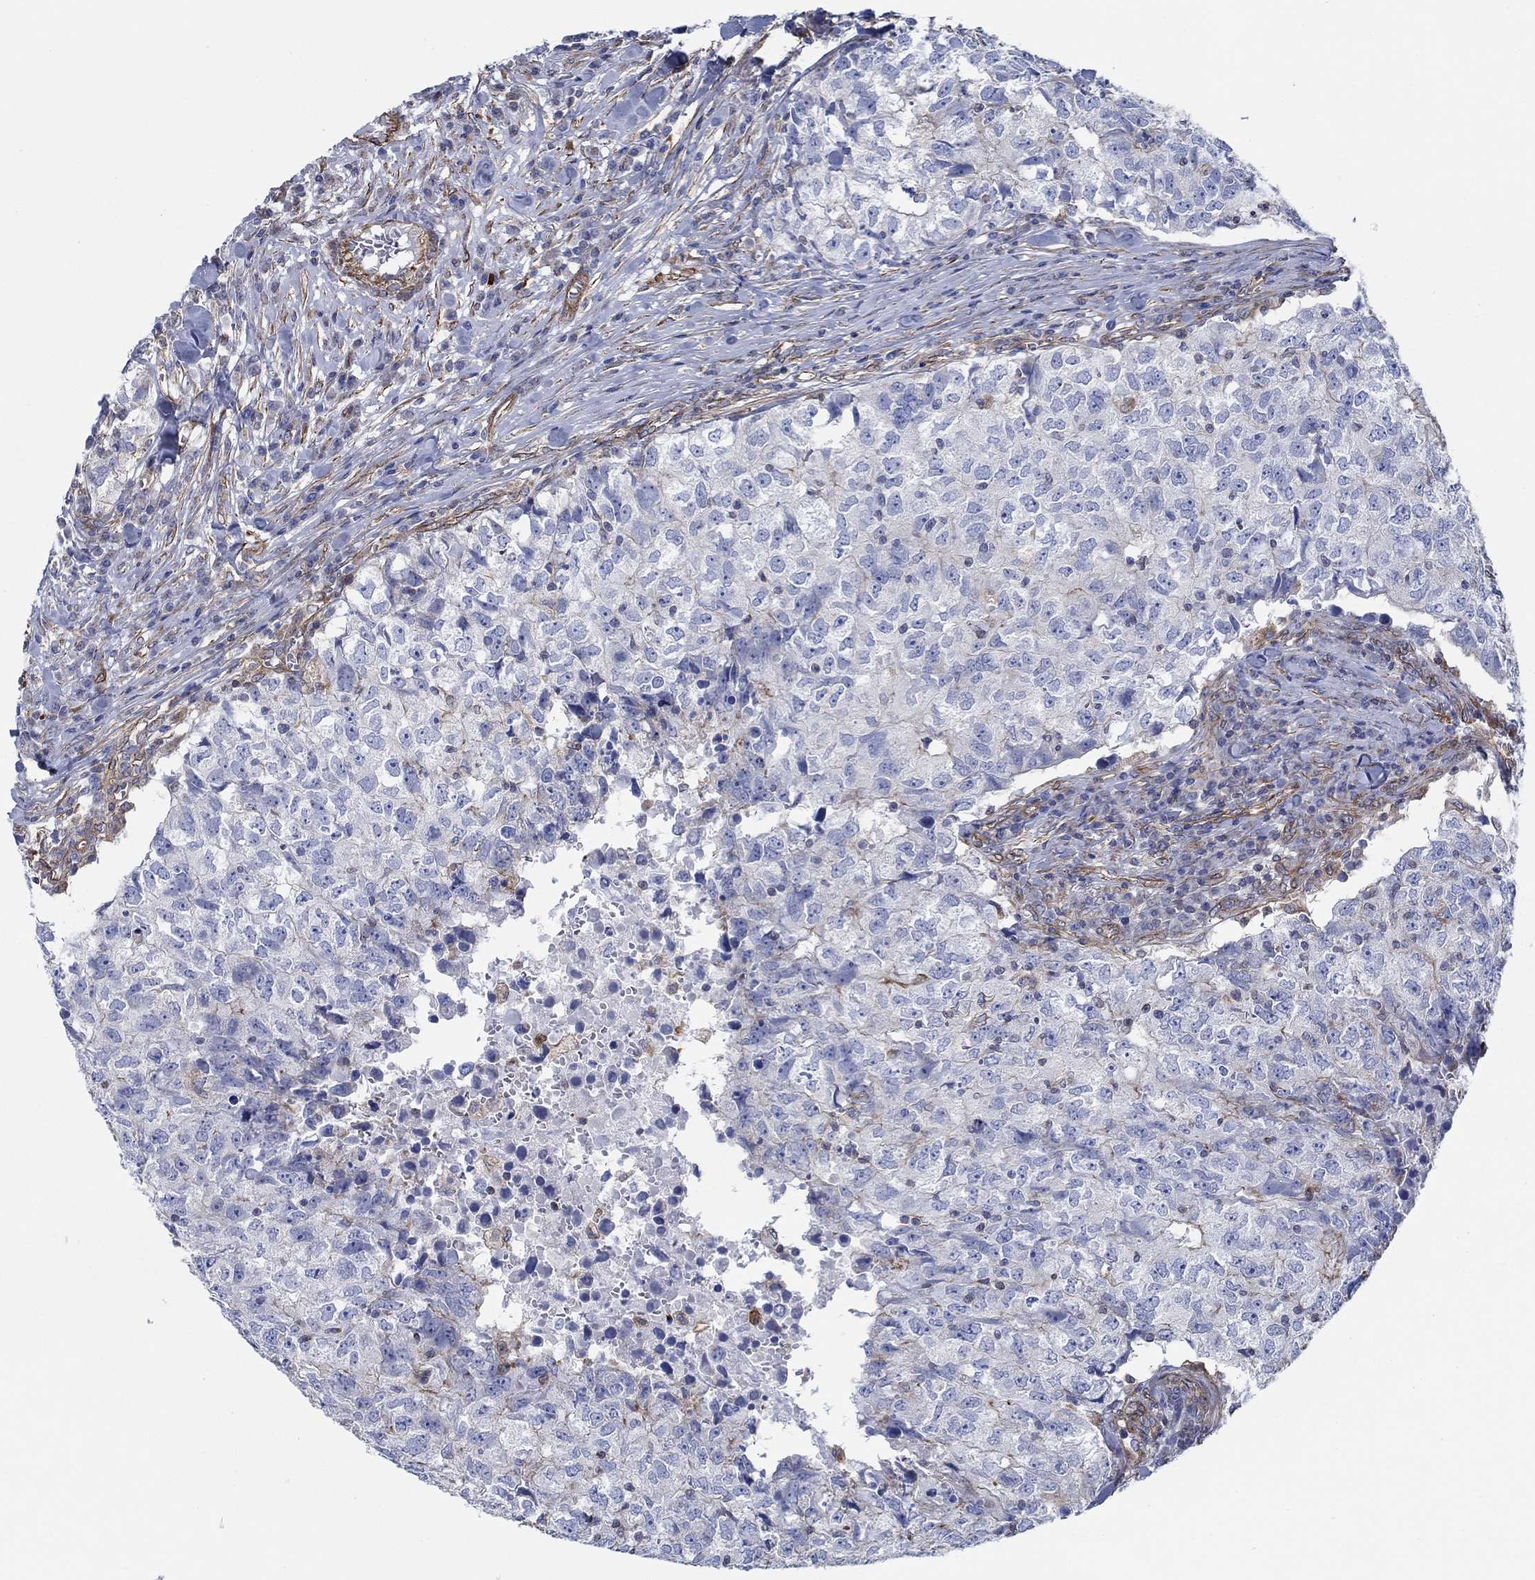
{"staining": {"intensity": "negative", "quantity": "none", "location": "none"}, "tissue": "breast cancer", "cell_type": "Tumor cells", "image_type": "cancer", "snomed": [{"axis": "morphology", "description": "Duct carcinoma"}, {"axis": "topography", "description": "Breast"}], "caption": "Immunohistochemical staining of breast cancer (infiltrating ductal carcinoma) shows no significant staining in tumor cells.", "gene": "FMN1", "patient": {"sex": "female", "age": 30}}